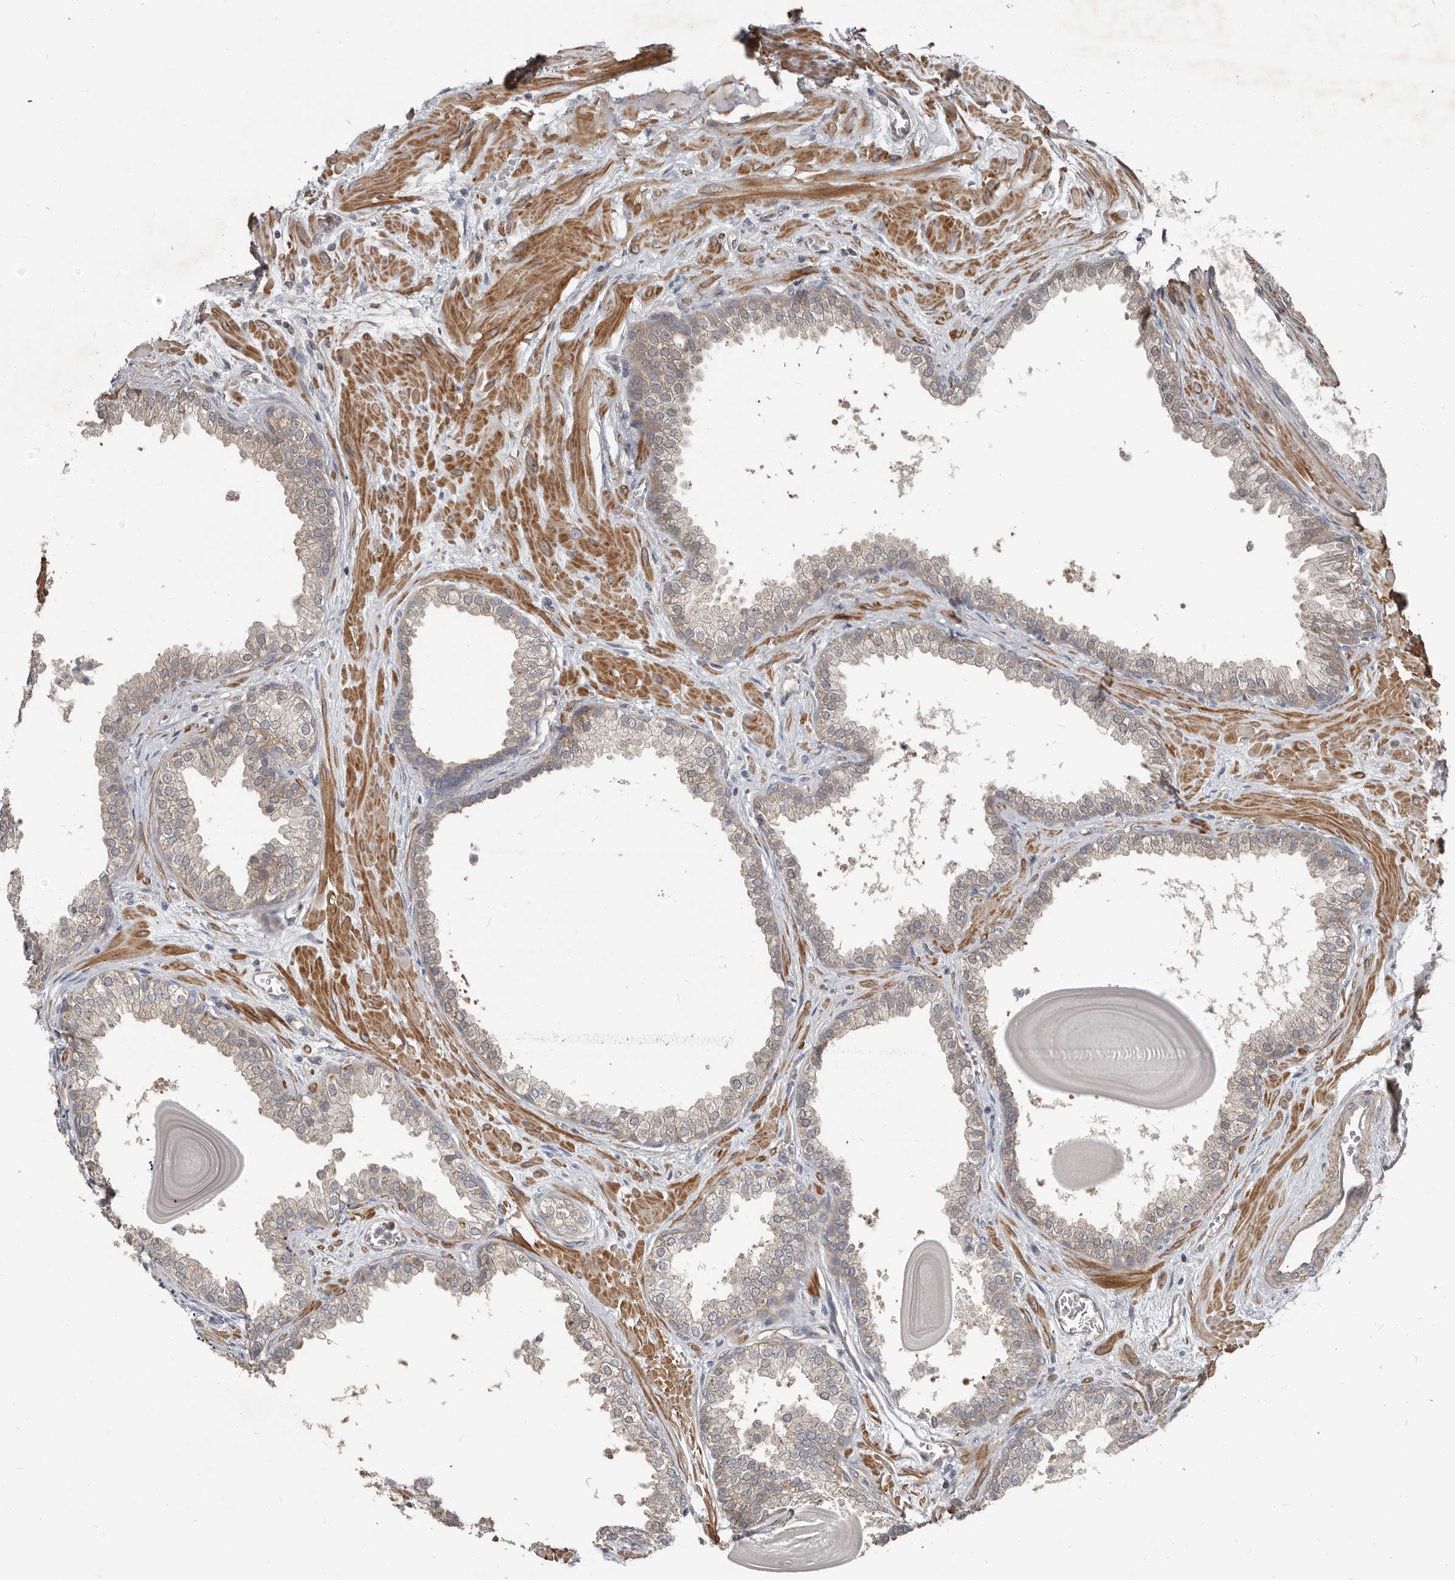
{"staining": {"intensity": "moderate", "quantity": "<25%", "location": "cytoplasmic/membranous"}, "tissue": "prostate", "cell_type": "Glandular cells", "image_type": "normal", "snomed": [{"axis": "morphology", "description": "Normal tissue, NOS"}, {"axis": "topography", "description": "Prostate"}], "caption": "About <25% of glandular cells in unremarkable prostate exhibit moderate cytoplasmic/membranous protein staining as visualized by brown immunohistochemical staining.", "gene": "AKNAD1", "patient": {"sex": "male", "age": 48}}